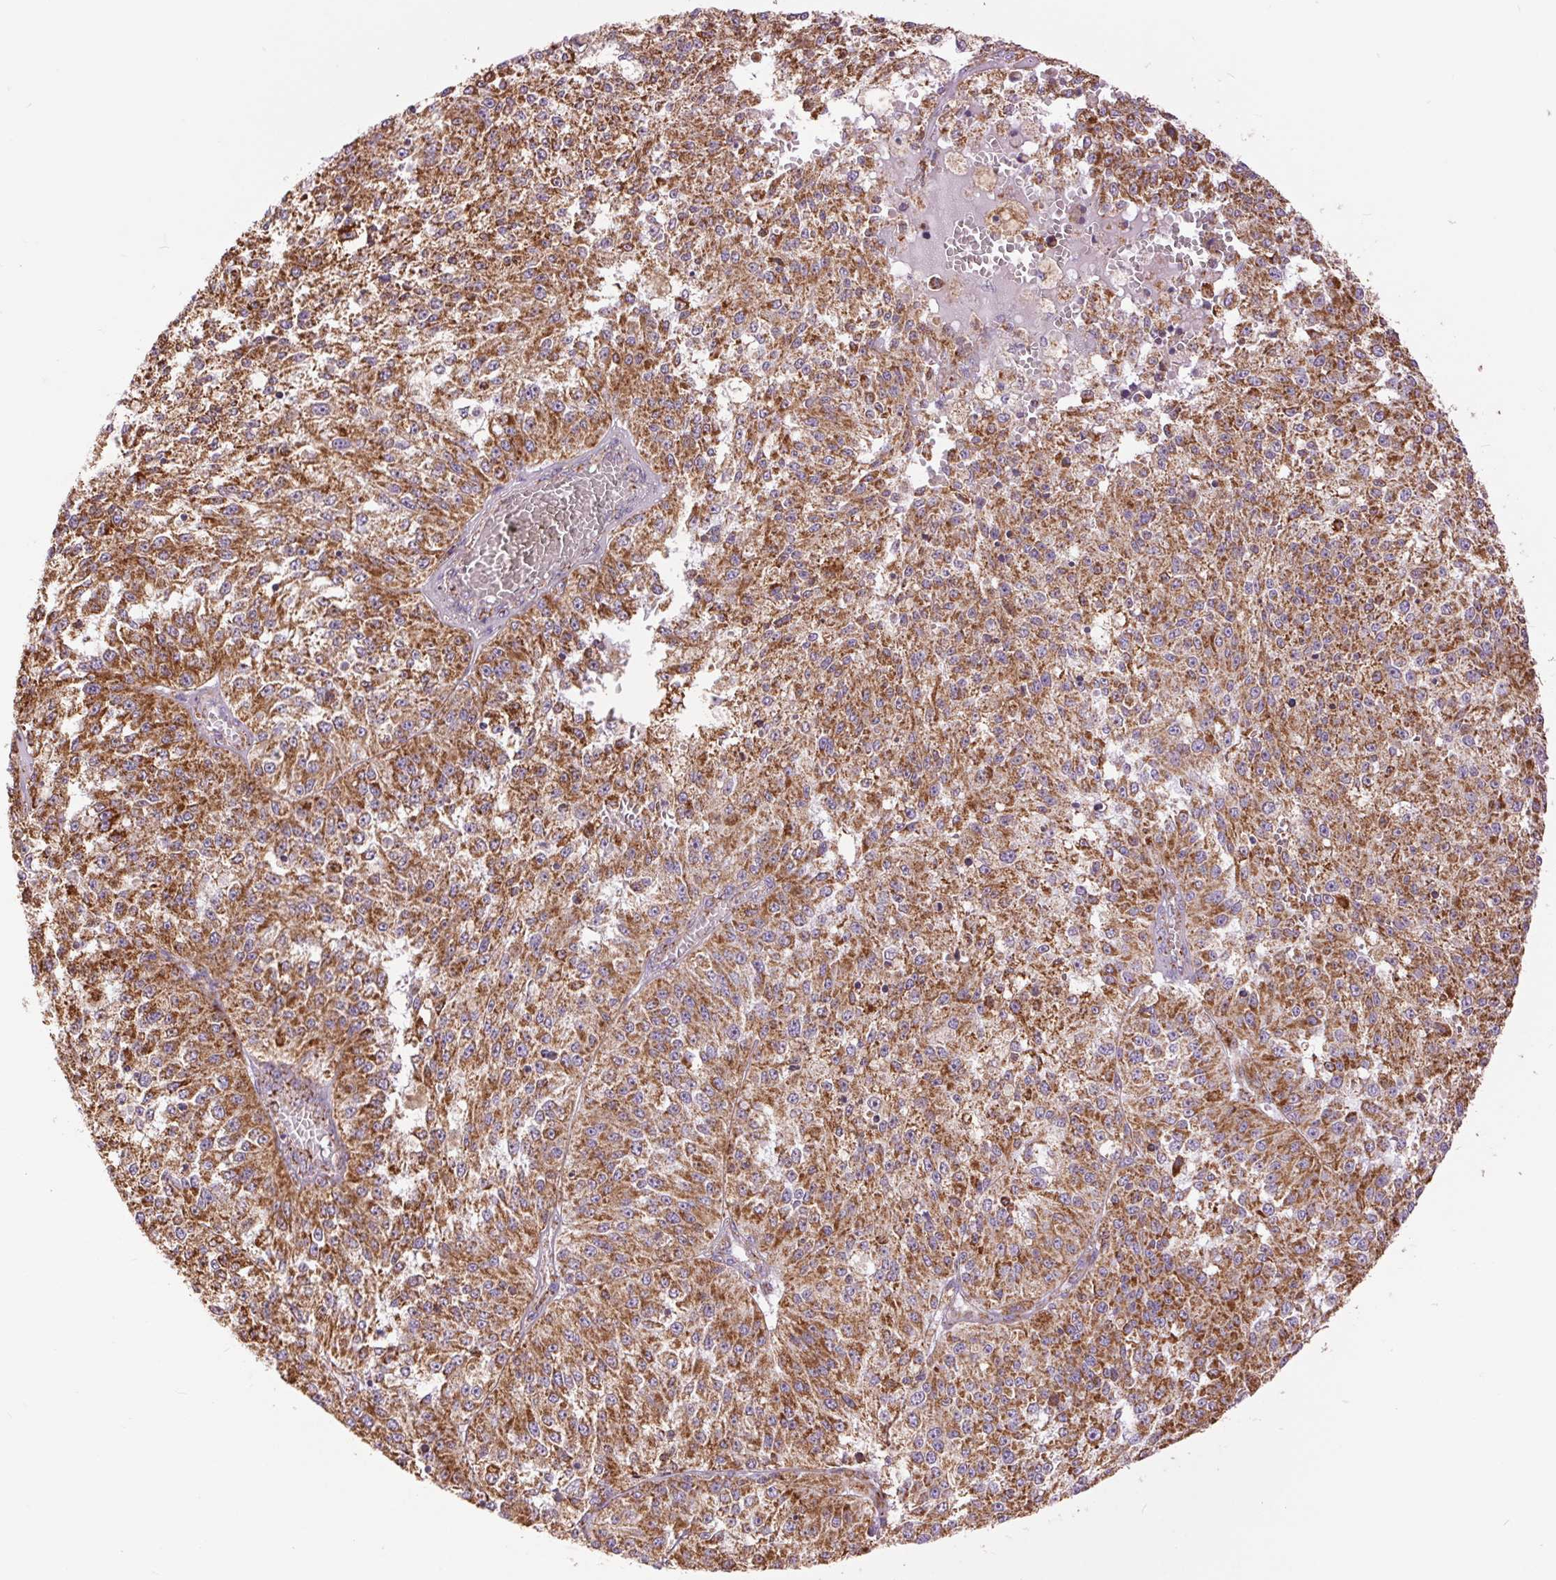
{"staining": {"intensity": "strong", "quantity": ">75%", "location": "cytoplasmic/membranous"}, "tissue": "melanoma", "cell_type": "Tumor cells", "image_type": "cancer", "snomed": [{"axis": "morphology", "description": "Malignant melanoma, Metastatic site"}, {"axis": "topography", "description": "Lymph node"}], "caption": "Tumor cells reveal high levels of strong cytoplasmic/membranous staining in approximately >75% of cells in malignant melanoma (metastatic site).", "gene": "ATP5PB", "patient": {"sex": "female", "age": 64}}